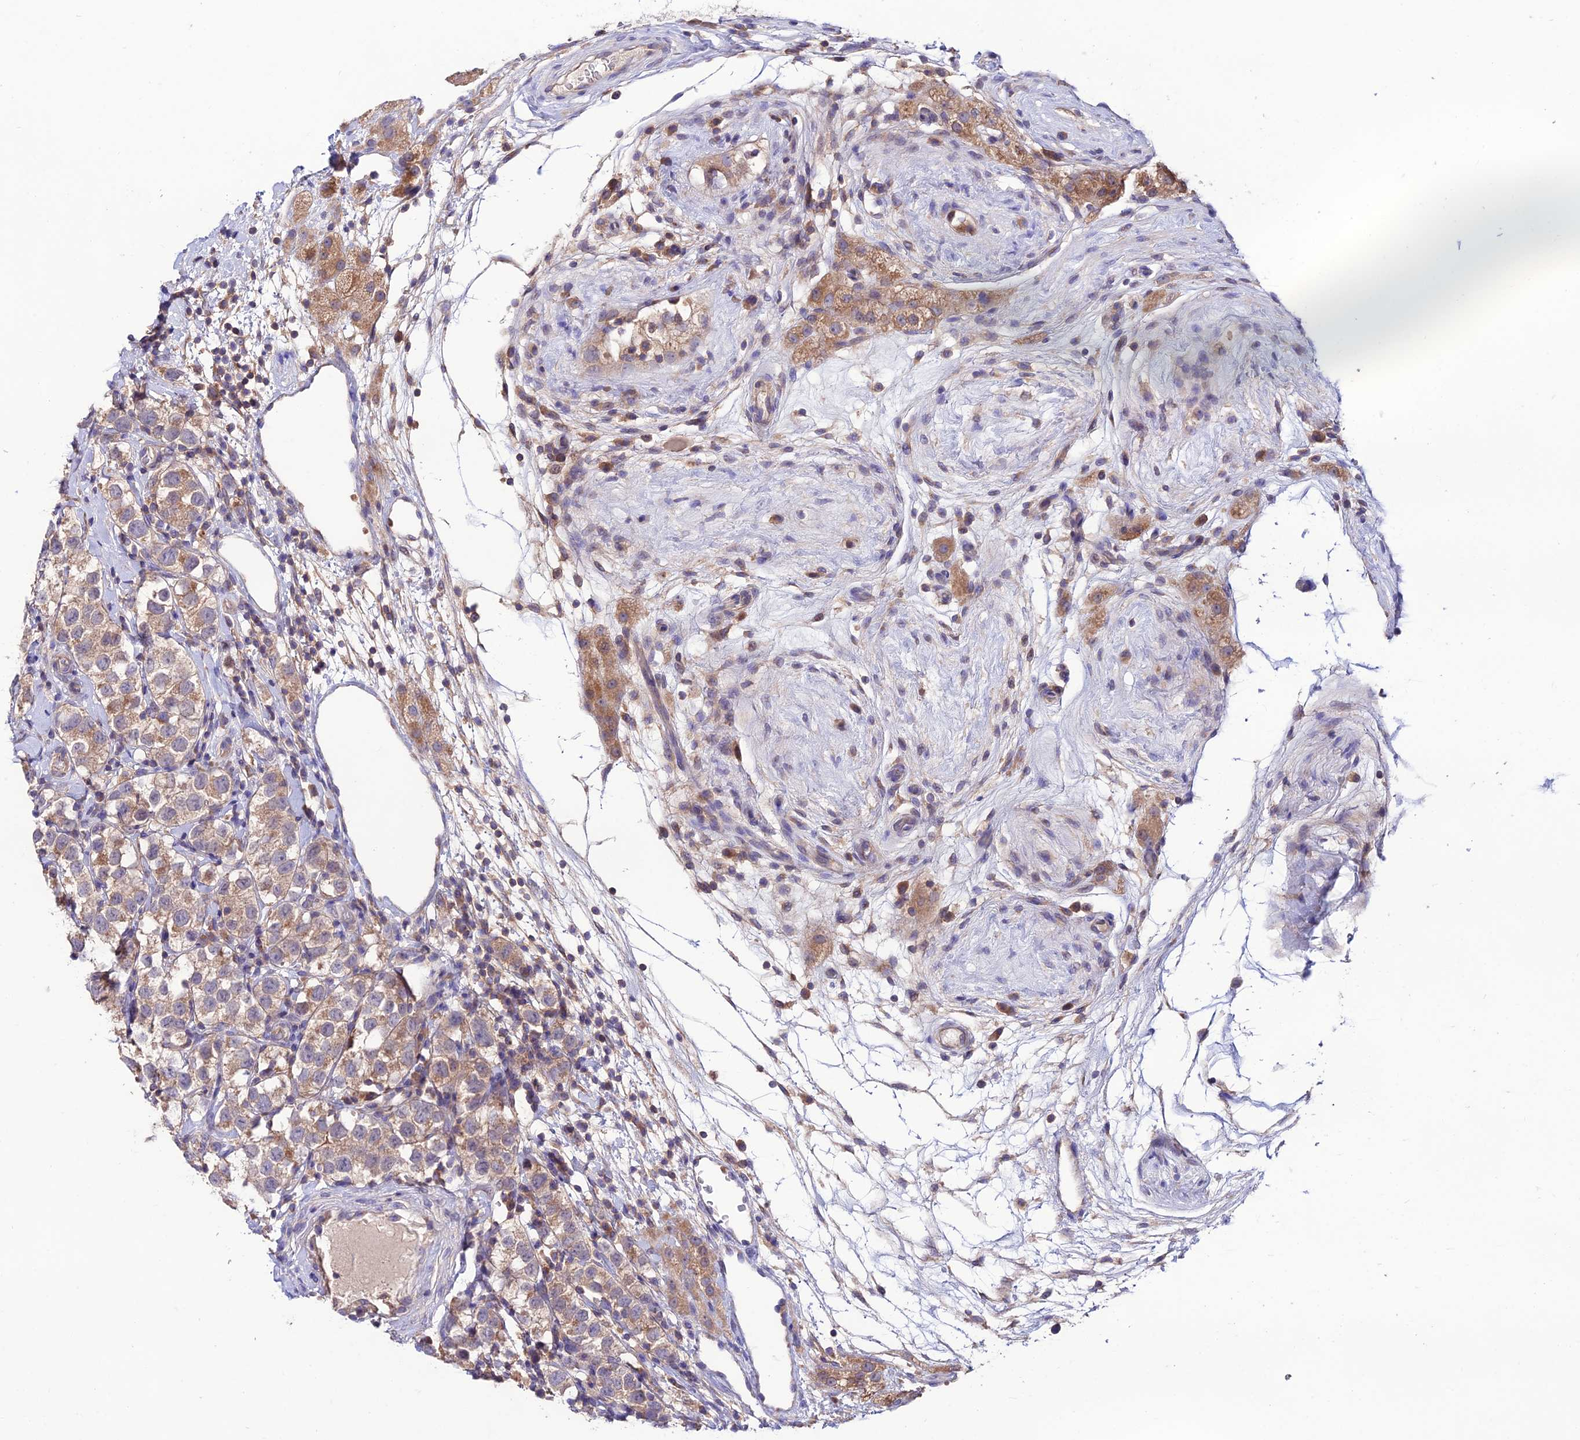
{"staining": {"intensity": "moderate", "quantity": ">75%", "location": "cytoplasmic/membranous"}, "tissue": "testis cancer", "cell_type": "Tumor cells", "image_type": "cancer", "snomed": [{"axis": "morphology", "description": "Seminoma, NOS"}, {"axis": "topography", "description": "Testis"}], "caption": "Tumor cells exhibit medium levels of moderate cytoplasmic/membranous expression in approximately >75% of cells in seminoma (testis).", "gene": "BRME1", "patient": {"sex": "male", "age": 34}}